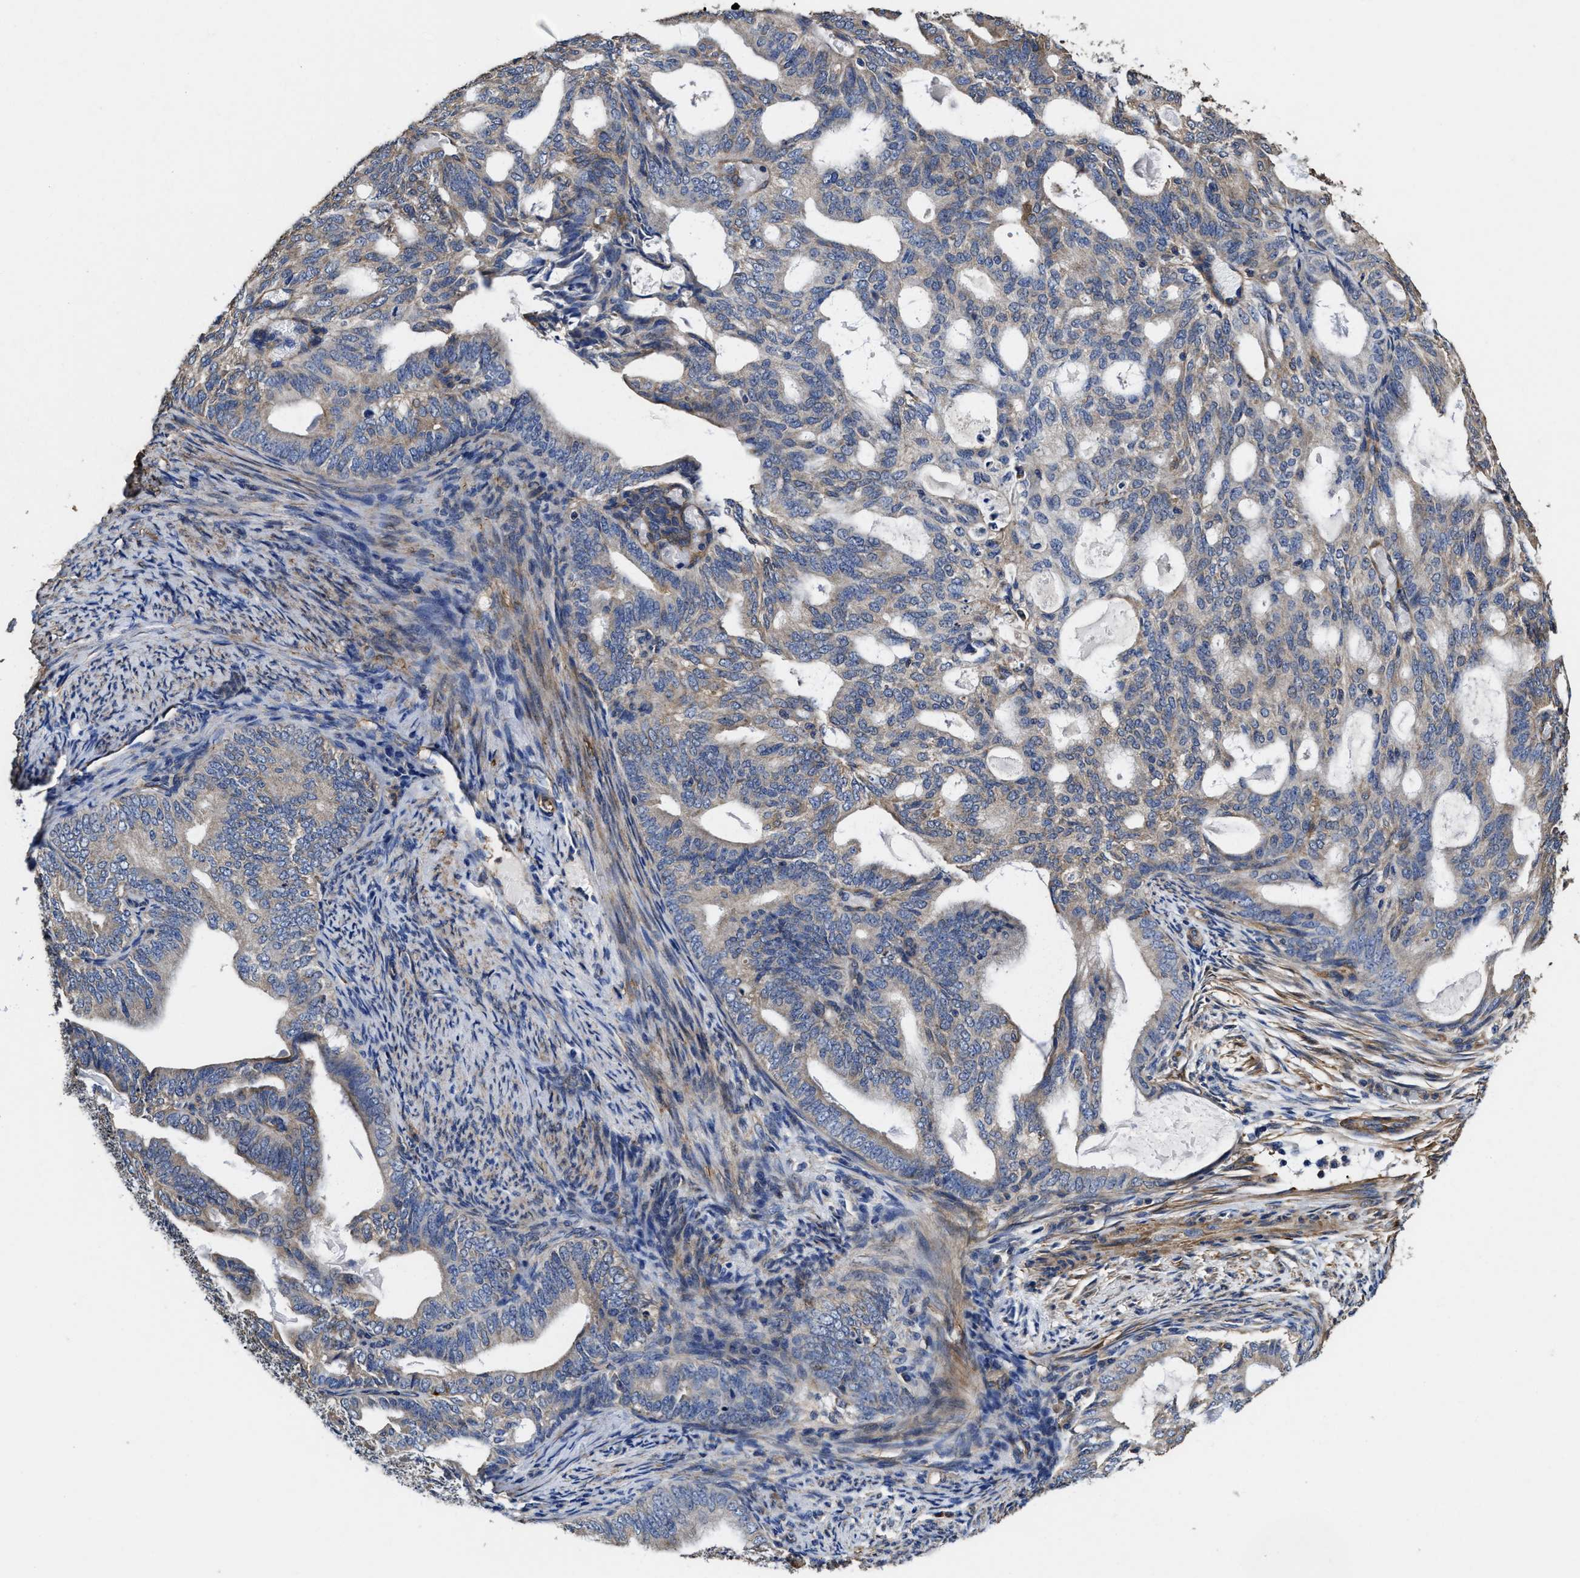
{"staining": {"intensity": "weak", "quantity": "<25%", "location": "cytoplasmic/membranous"}, "tissue": "endometrial cancer", "cell_type": "Tumor cells", "image_type": "cancer", "snomed": [{"axis": "morphology", "description": "Adenocarcinoma, NOS"}, {"axis": "topography", "description": "Endometrium"}], "caption": "Tumor cells are negative for brown protein staining in endometrial adenocarcinoma.", "gene": "SFXN4", "patient": {"sex": "female", "age": 58}}